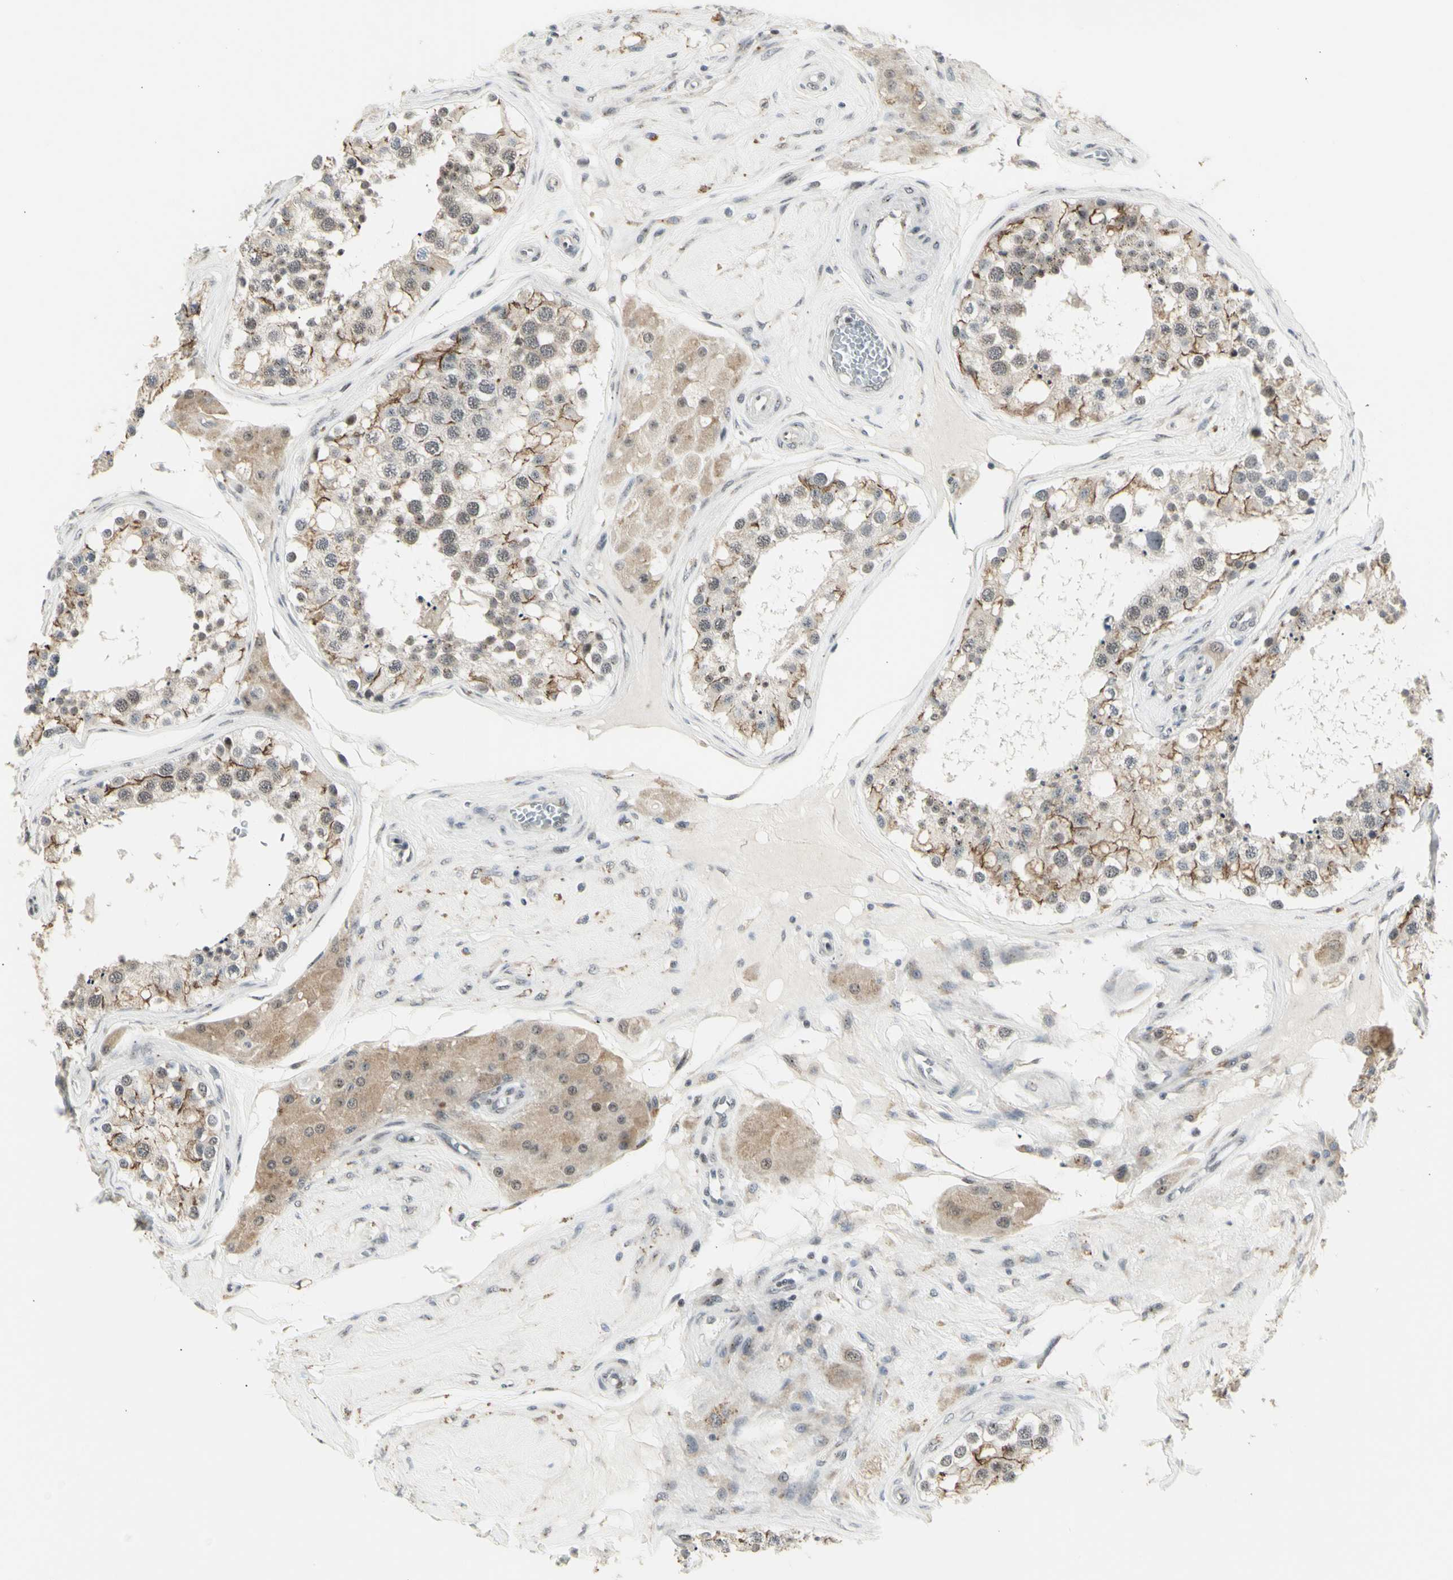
{"staining": {"intensity": "weak", "quantity": "25%-75%", "location": "cytoplasmic/membranous,nuclear"}, "tissue": "testis", "cell_type": "Cells in seminiferous ducts", "image_type": "normal", "snomed": [{"axis": "morphology", "description": "Normal tissue, NOS"}, {"axis": "topography", "description": "Testis"}], "caption": "Immunohistochemical staining of benign testis displays weak cytoplasmic/membranous,nuclear protein positivity in about 25%-75% of cells in seminiferous ducts.", "gene": "DHRS7B", "patient": {"sex": "male", "age": 68}}